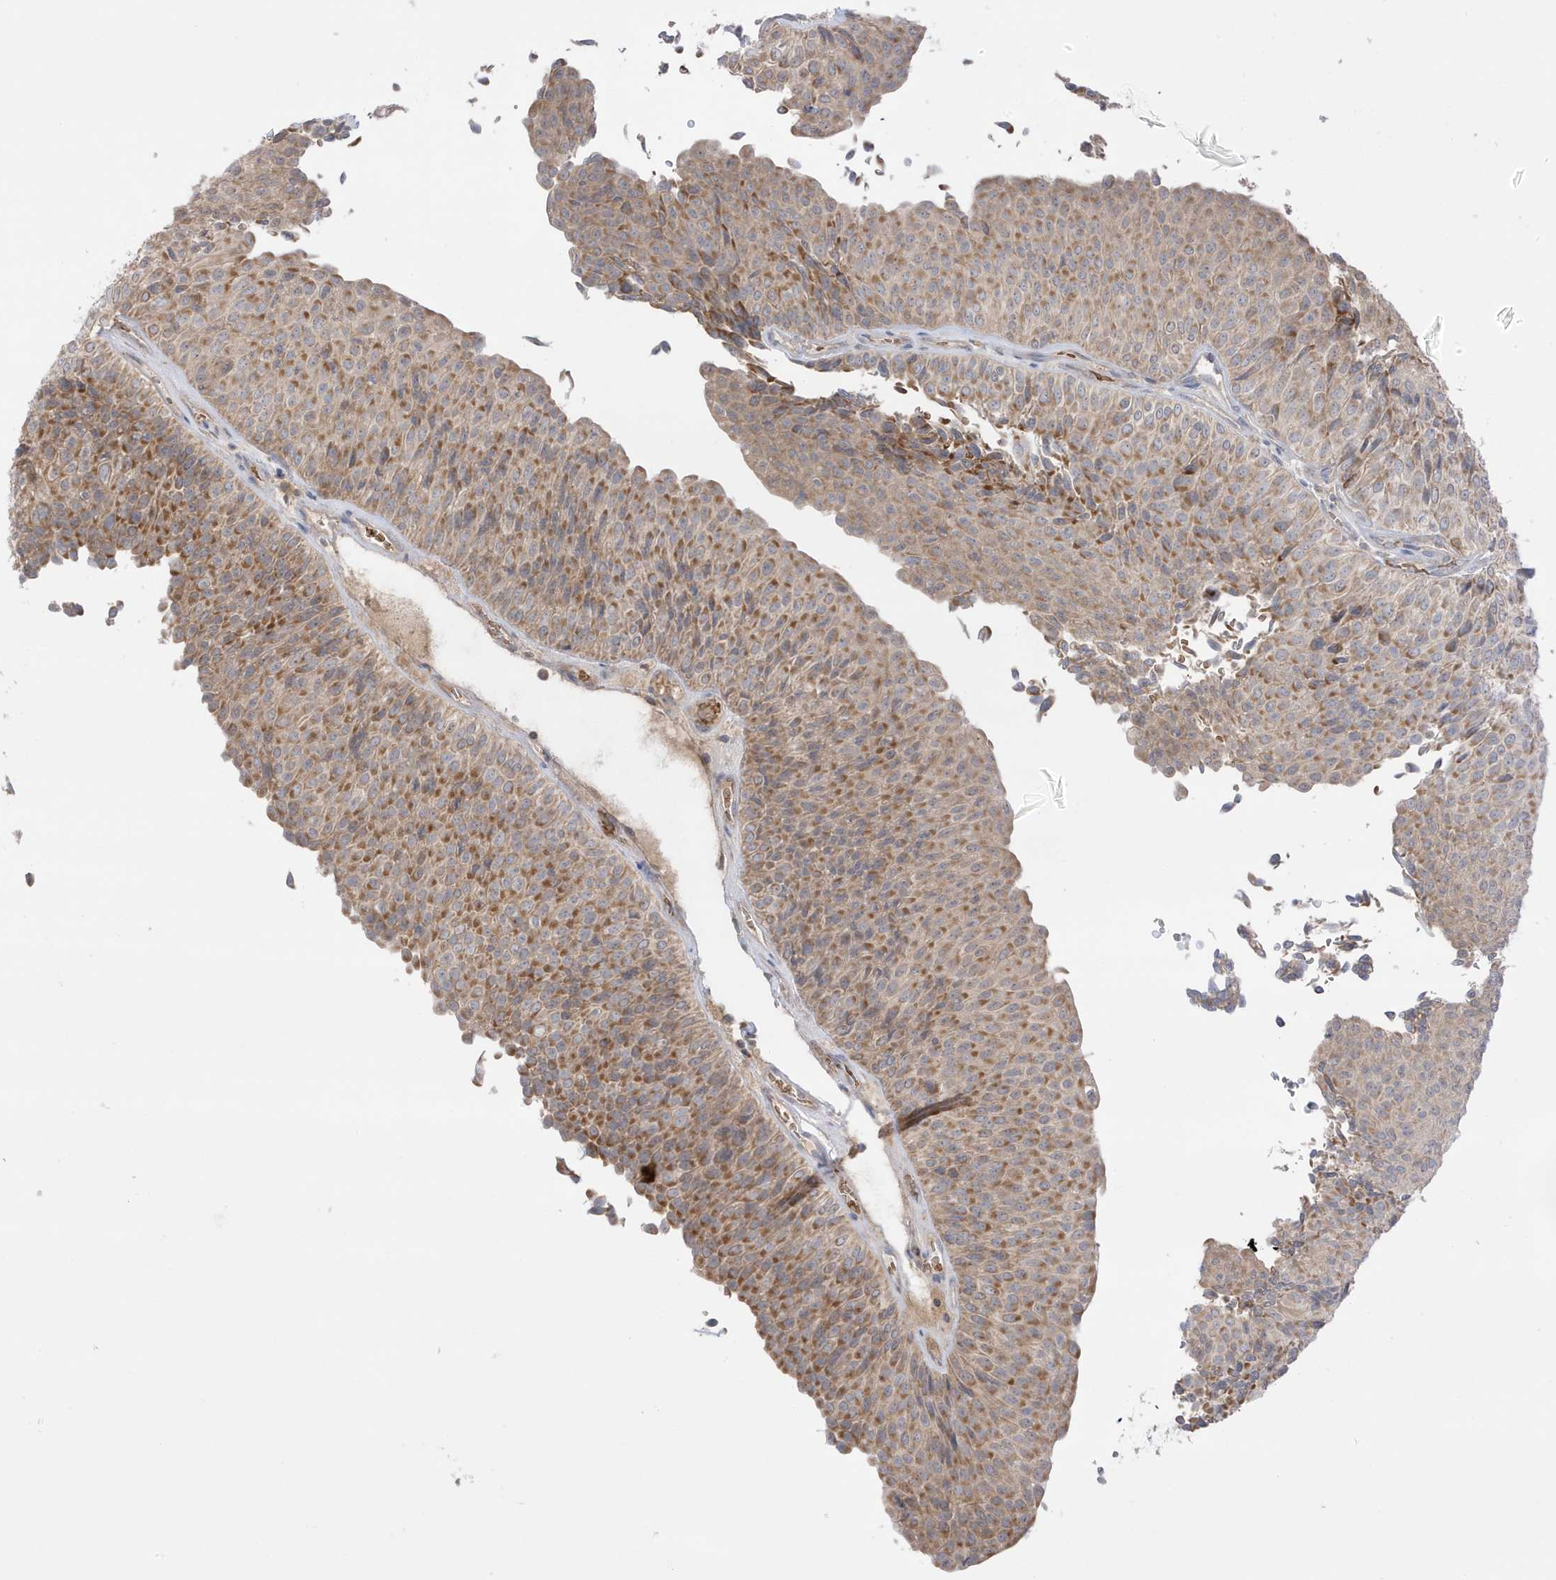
{"staining": {"intensity": "moderate", "quantity": ">75%", "location": "cytoplasmic/membranous"}, "tissue": "urothelial cancer", "cell_type": "Tumor cells", "image_type": "cancer", "snomed": [{"axis": "morphology", "description": "Urothelial carcinoma, Low grade"}, {"axis": "topography", "description": "Urinary bladder"}], "caption": "This is a micrograph of IHC staining of low-grade urothelial carcinoma, which shows moderate expression in the cytoplasmic/membranous of tumor cells.", "gene": "NPPC", "patient": {"sex": "male", "age": 78}}